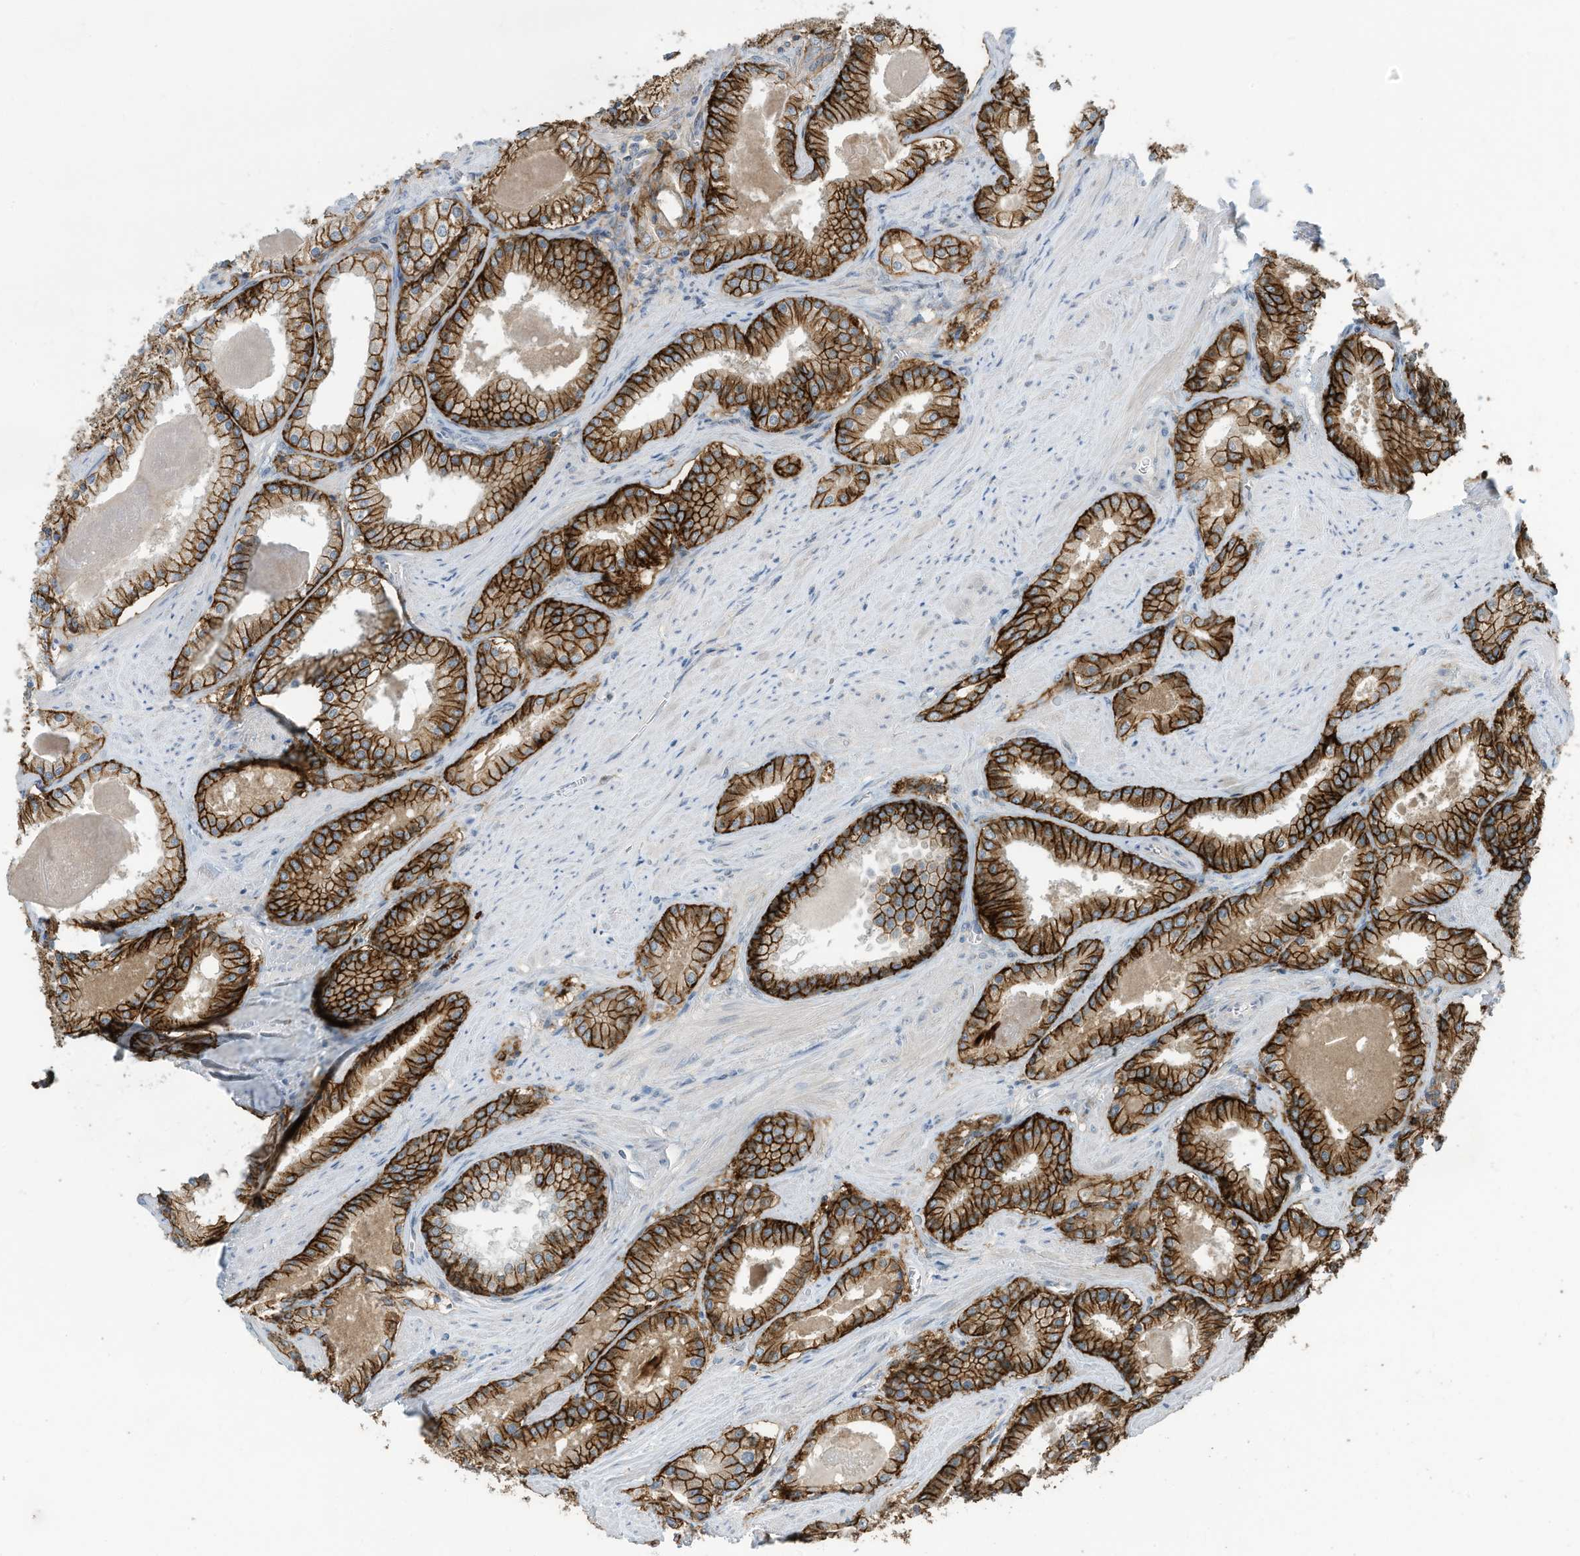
{"staining": {"intensity": "strong", "quantity": ">75%", "location": "cytoplasmic/membranous"}, "tissue": "prostate cancer", "cell_type": "Tumor cells", "image_type": "cancer", "snomed": [{"axis": "morphology", "description": "Adenocarcinoma, Low grade"}, {"axis": "topography", "description": "Prostate"}], "caption": "This is an image of immunohistochemistry (IHC) staining of prostate low-grade adenocarcinoma, which shows strong staining in the cytoplasmic/membranous of tumor cells.", "gene": "SLC1A5", "patient": {"sex": "male", "age": 54}}